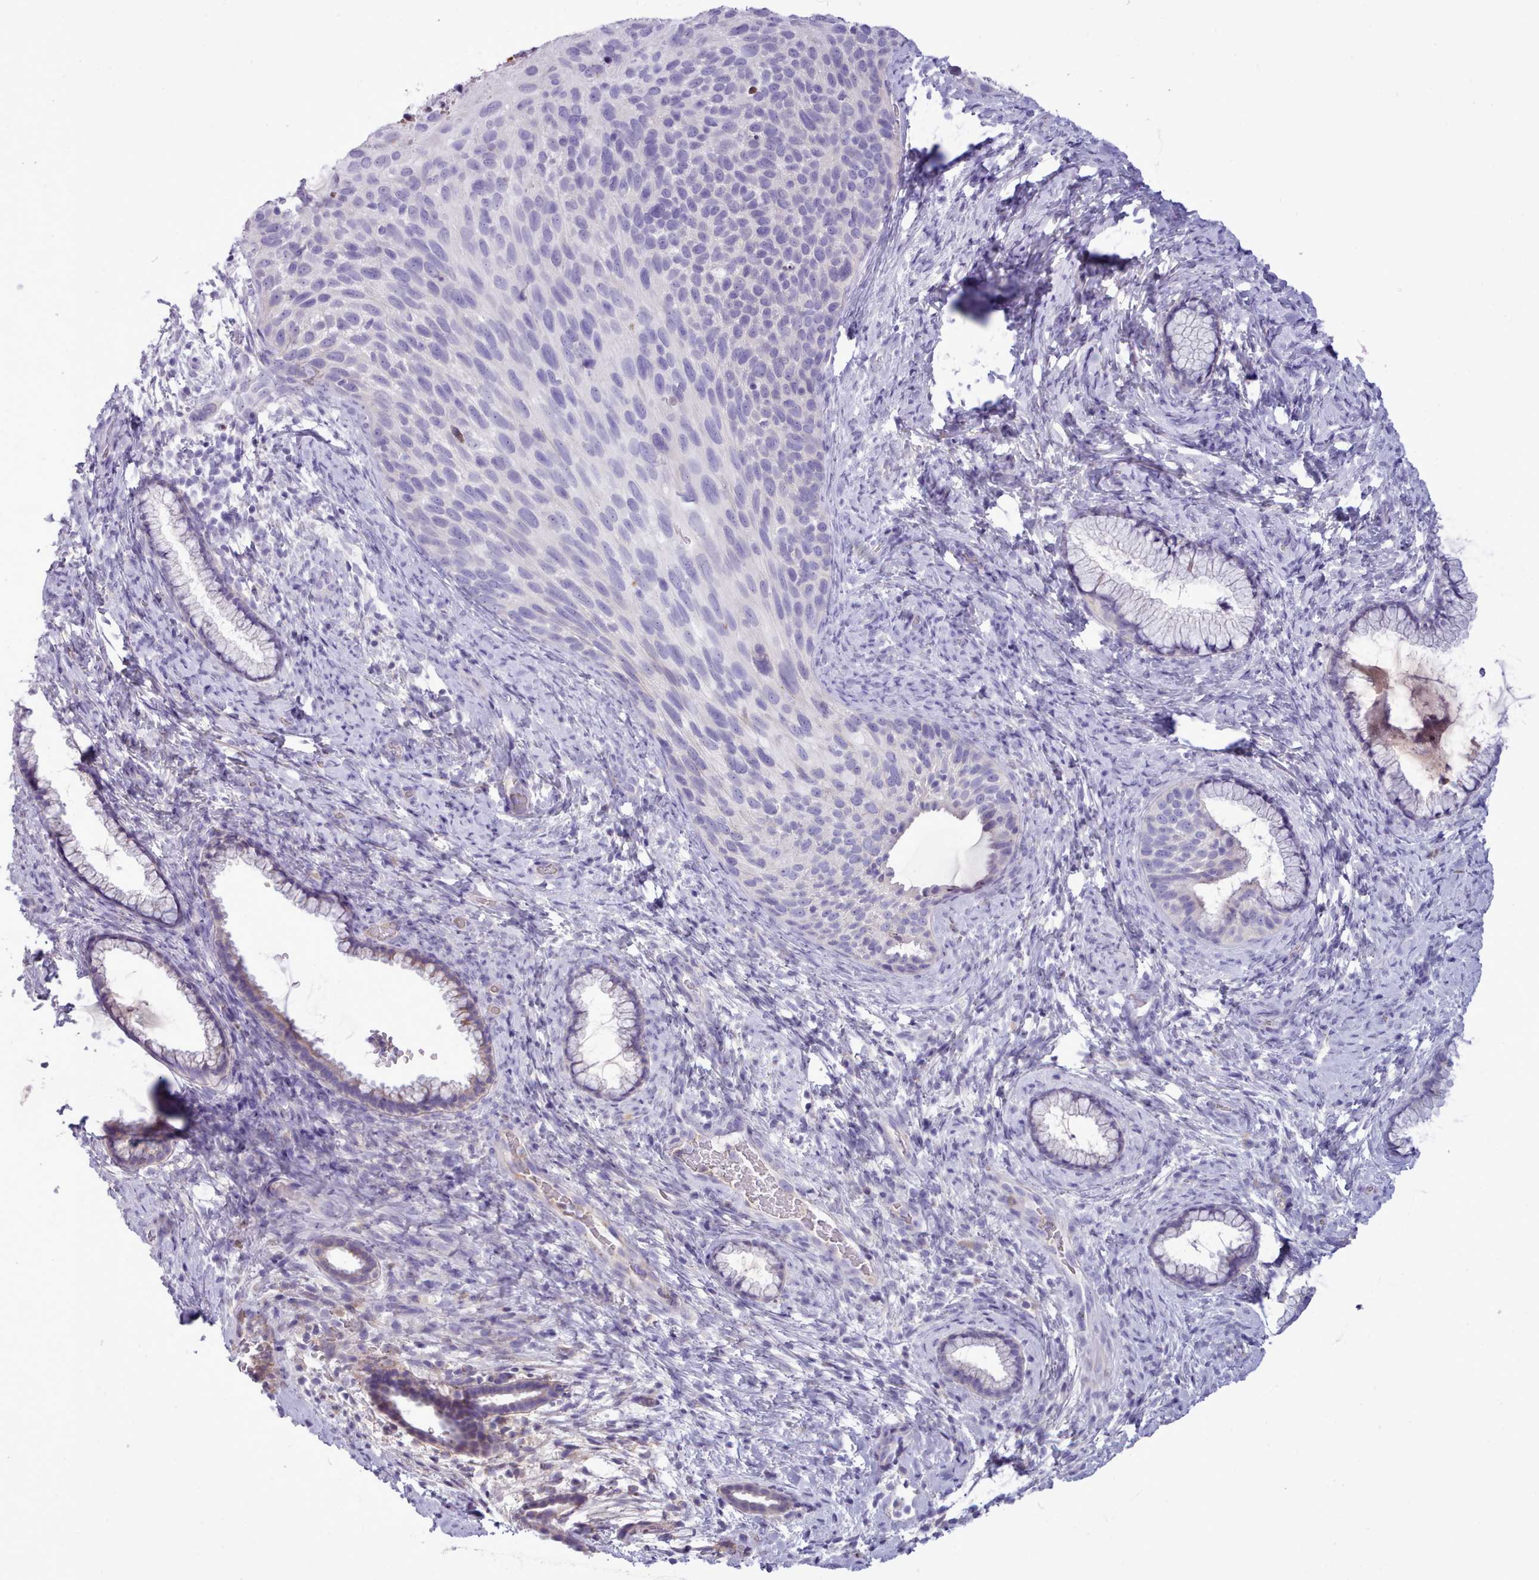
{"staining": {"intensity": "negative", "quantity": "none", "location": "none"}, "tissue": "cervical cancer", "cell_type": "Tumor cells", "image_type": "cancer", "snomed": [{"axis": "morphology", "description": "Squamous cell carcinoma, NOS"}, {"axis": "topography", "description": "Cervix"}], "caption": "The immunohistochemistry image has no significant expression in tumor cells of squamous cell carcinoma (cervical) tissue.", "gene": "CYP2A13", "patient": {"sex": "female", "age": 80}}